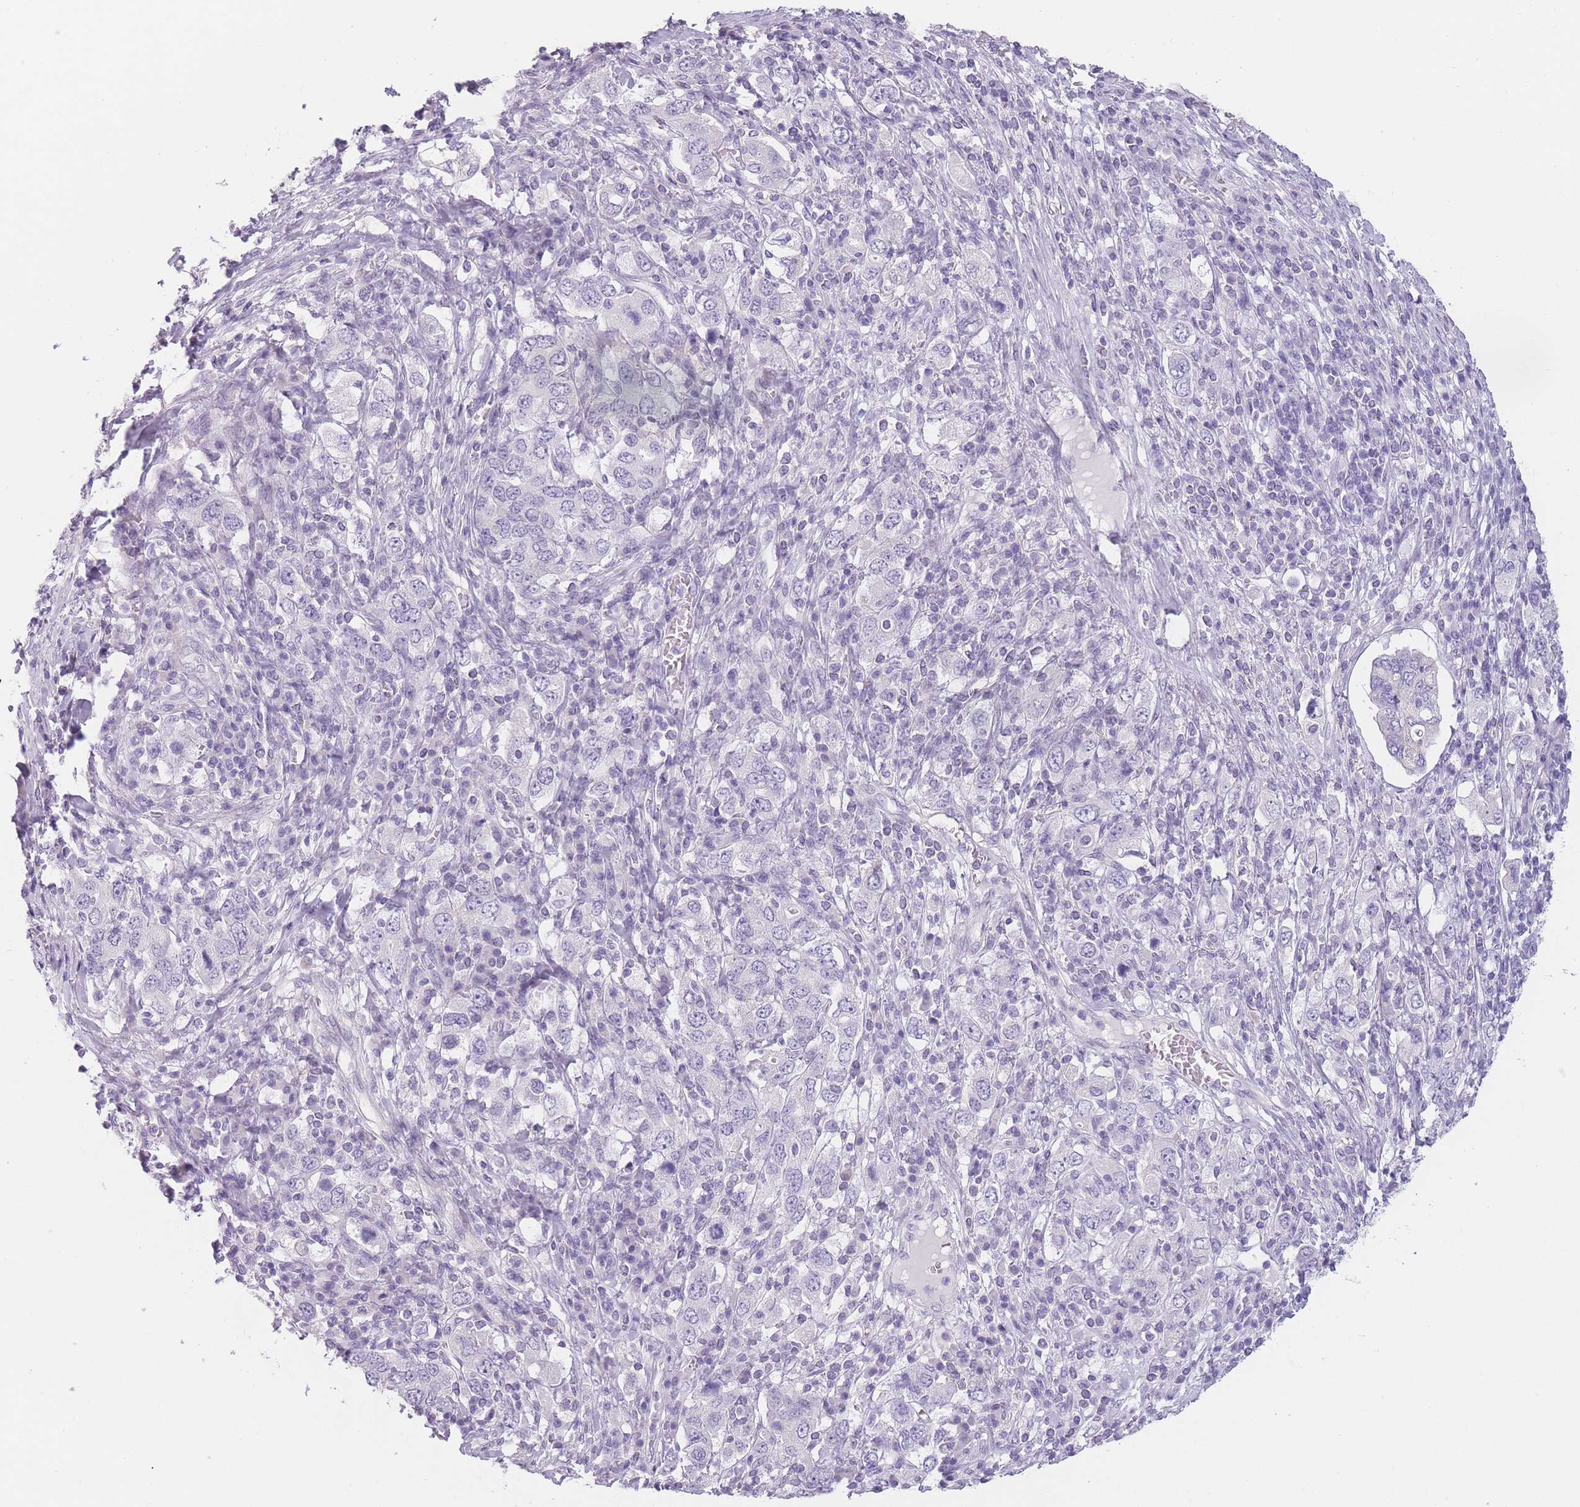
{"staining": {"intensity": "negative", "quantity": "none", "location": "none"}, "tissue": "stomach cancer", "cell_type": "Tumor cells", "image_type": "cancer", "snomed": [{"axis": "morphology", "description": "Adenocarcinoma, NOS"}, {"axis": "topography", "description": "Stomach, upper"}, {"axis": "topography", "description": "Stomach"}], "caption": "Immunohistochemistry histopathology image of human stomach adenocarcinoma stained for a protein (brown), which reveals no expression in tumor cells. (Brightfield microscopy of DAB immunohistochemistry at high magnification).", "gene": "TMEM236", "patient": {"sex": "male", "age": 62}}